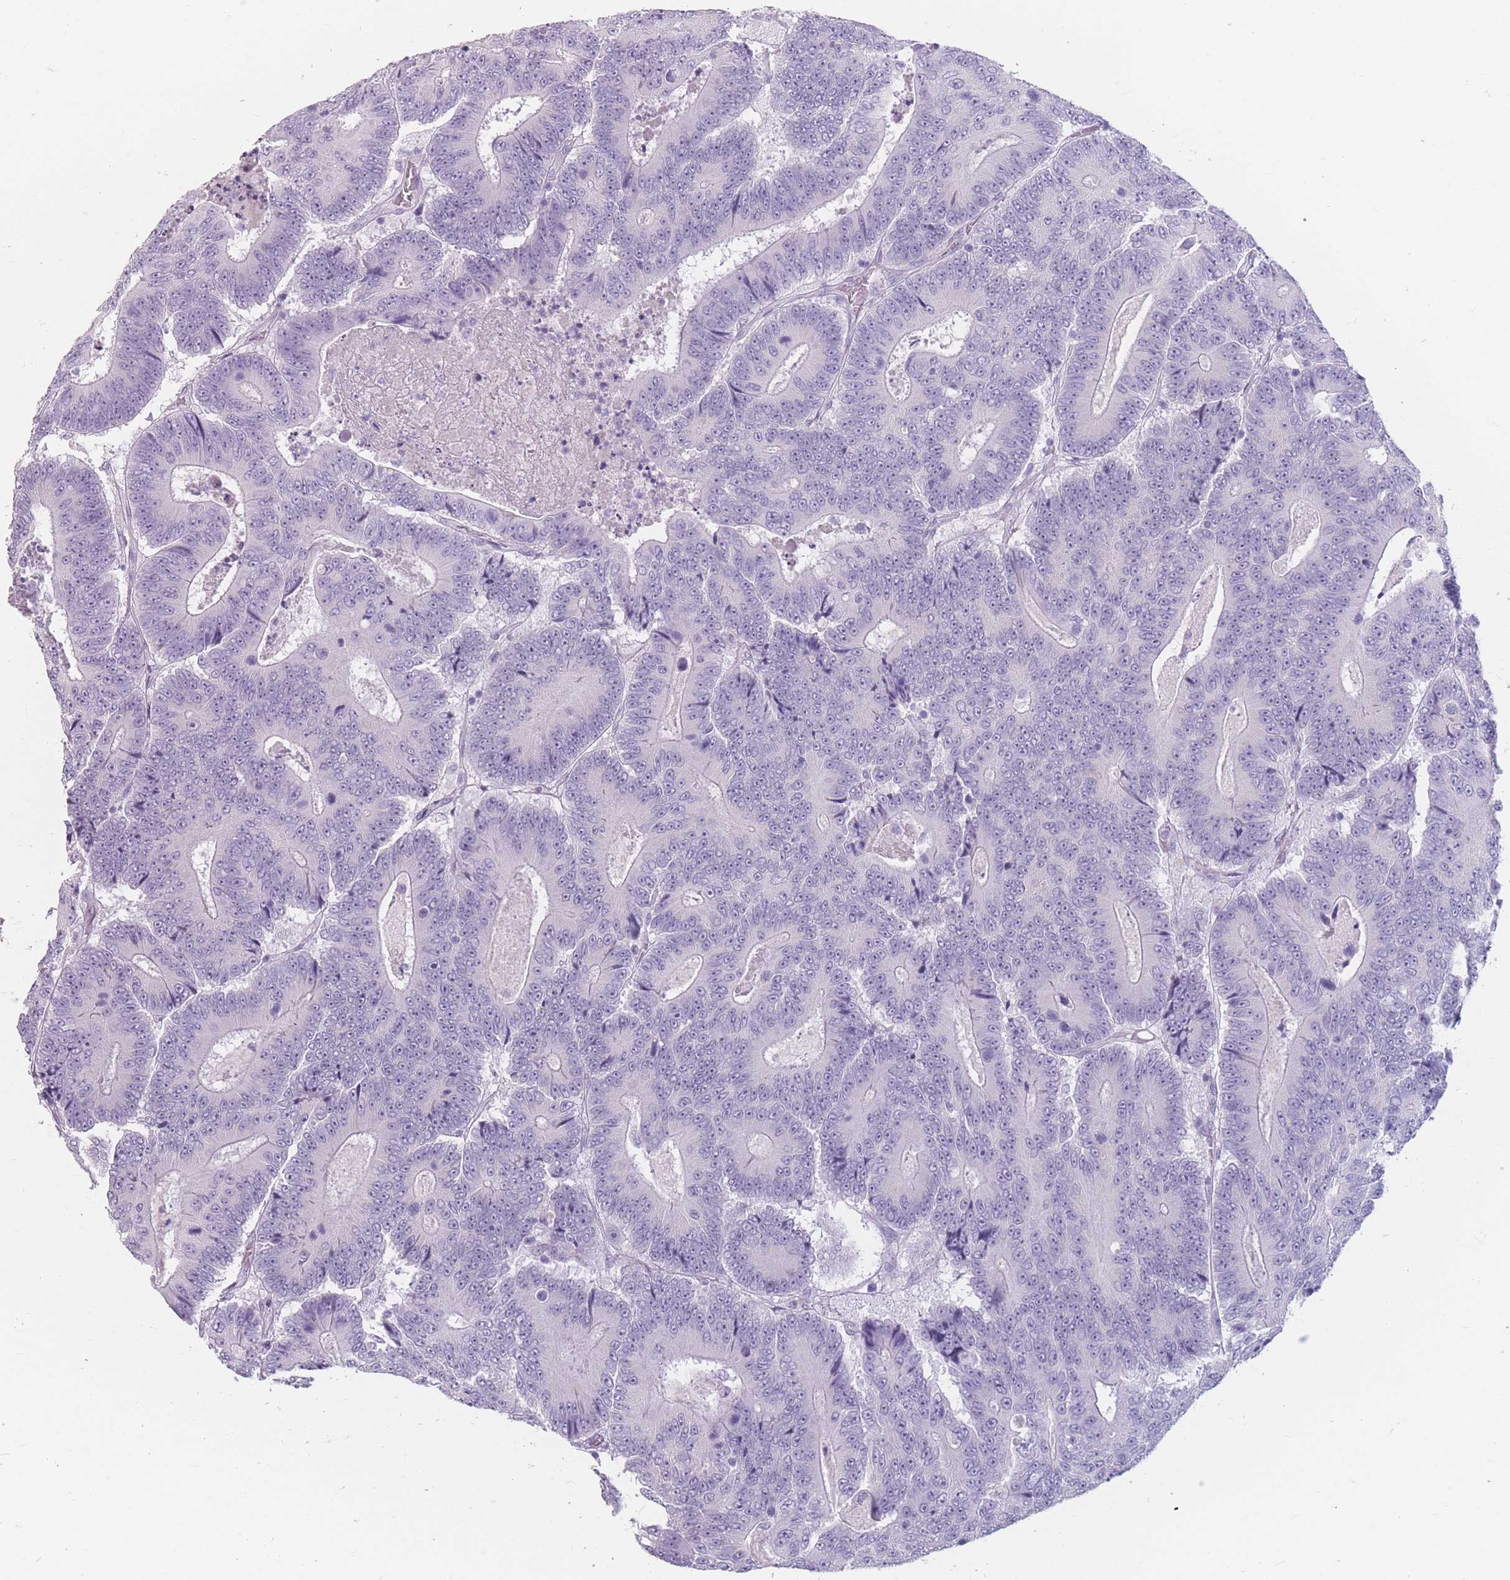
{"staining": {"intensity": "negative", "quantity": "none", "location": "none"}, "tissue": "colorectal cancer", "cell_type": "Tumor cells", "image_type": "cancer", "snomed": [{"axis": "morphology", "description": "Adenocarcinoma, NOS"}, {"axis": "topography", "description": "Colon"}], "caption": "IHC of colorectal adenocarcinoma shows no expression in tumor cells. Nuclei are stained in blue.", "gene": "CCNO", "patient": {"sex": "male", "age": 83}}